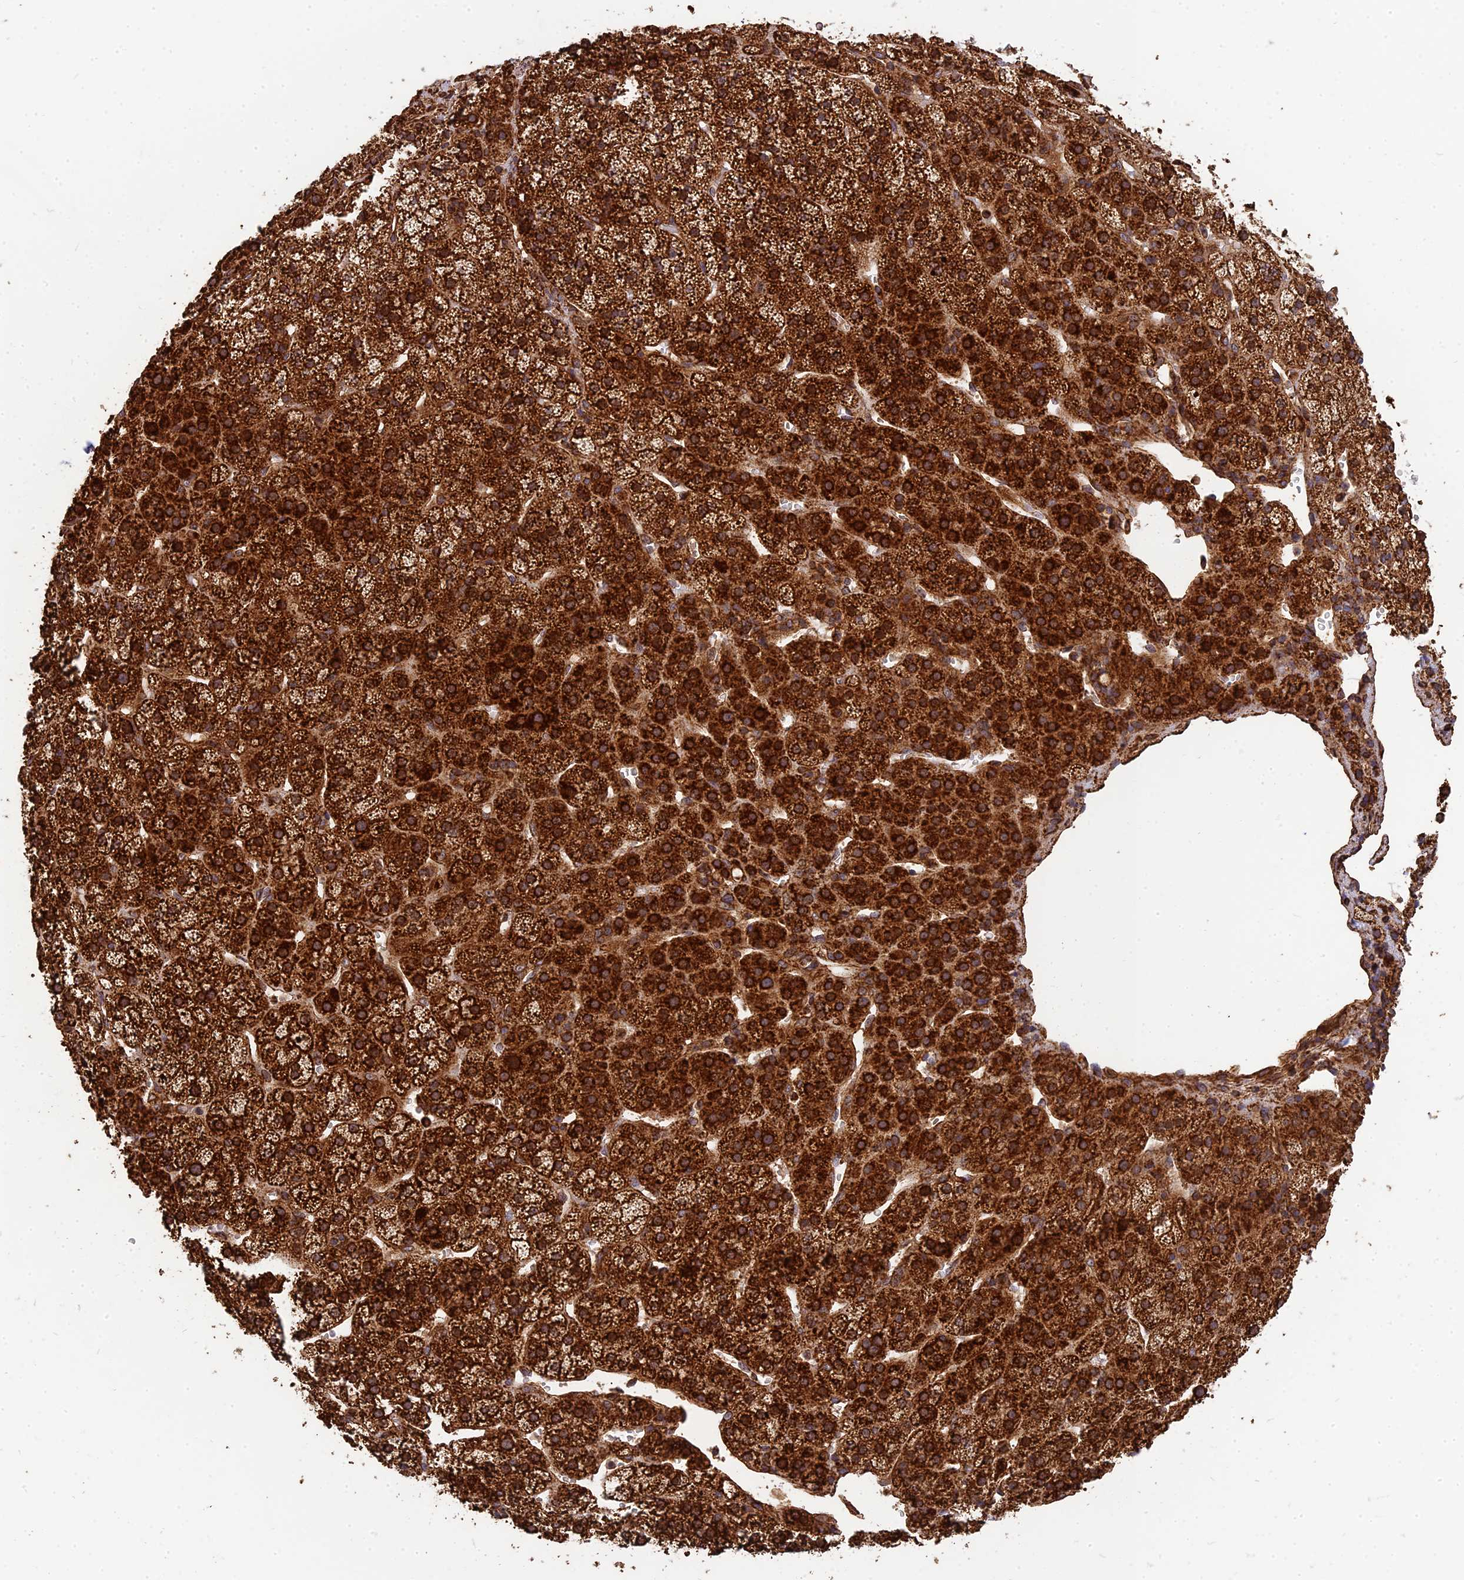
{"staining": {"intensity": "strong", "quantity": ">75%", "location": "cytoplasmic/membranous"}, "tissue": "adrenal gland", "cell_type": "Glandular cells", "image_type": "normal", "snomed": [{"axis": "morphology", "description": "Normal tissue, NOS"}, {"axis": "topography", "description": "Adrenal gland"}], "caption": "Immunohistochemistry micrograph of unremarkable adrenal gland: adrenal gland stained using IHC exhibits high levels of strong protein expression localized specifically in the cytoplasmic/membranous of glandular cells, appearing as a cytoplasmic/membranous brown color.", "gene": "DSTYK", "patient": {"sex": "female", "age": 70}}